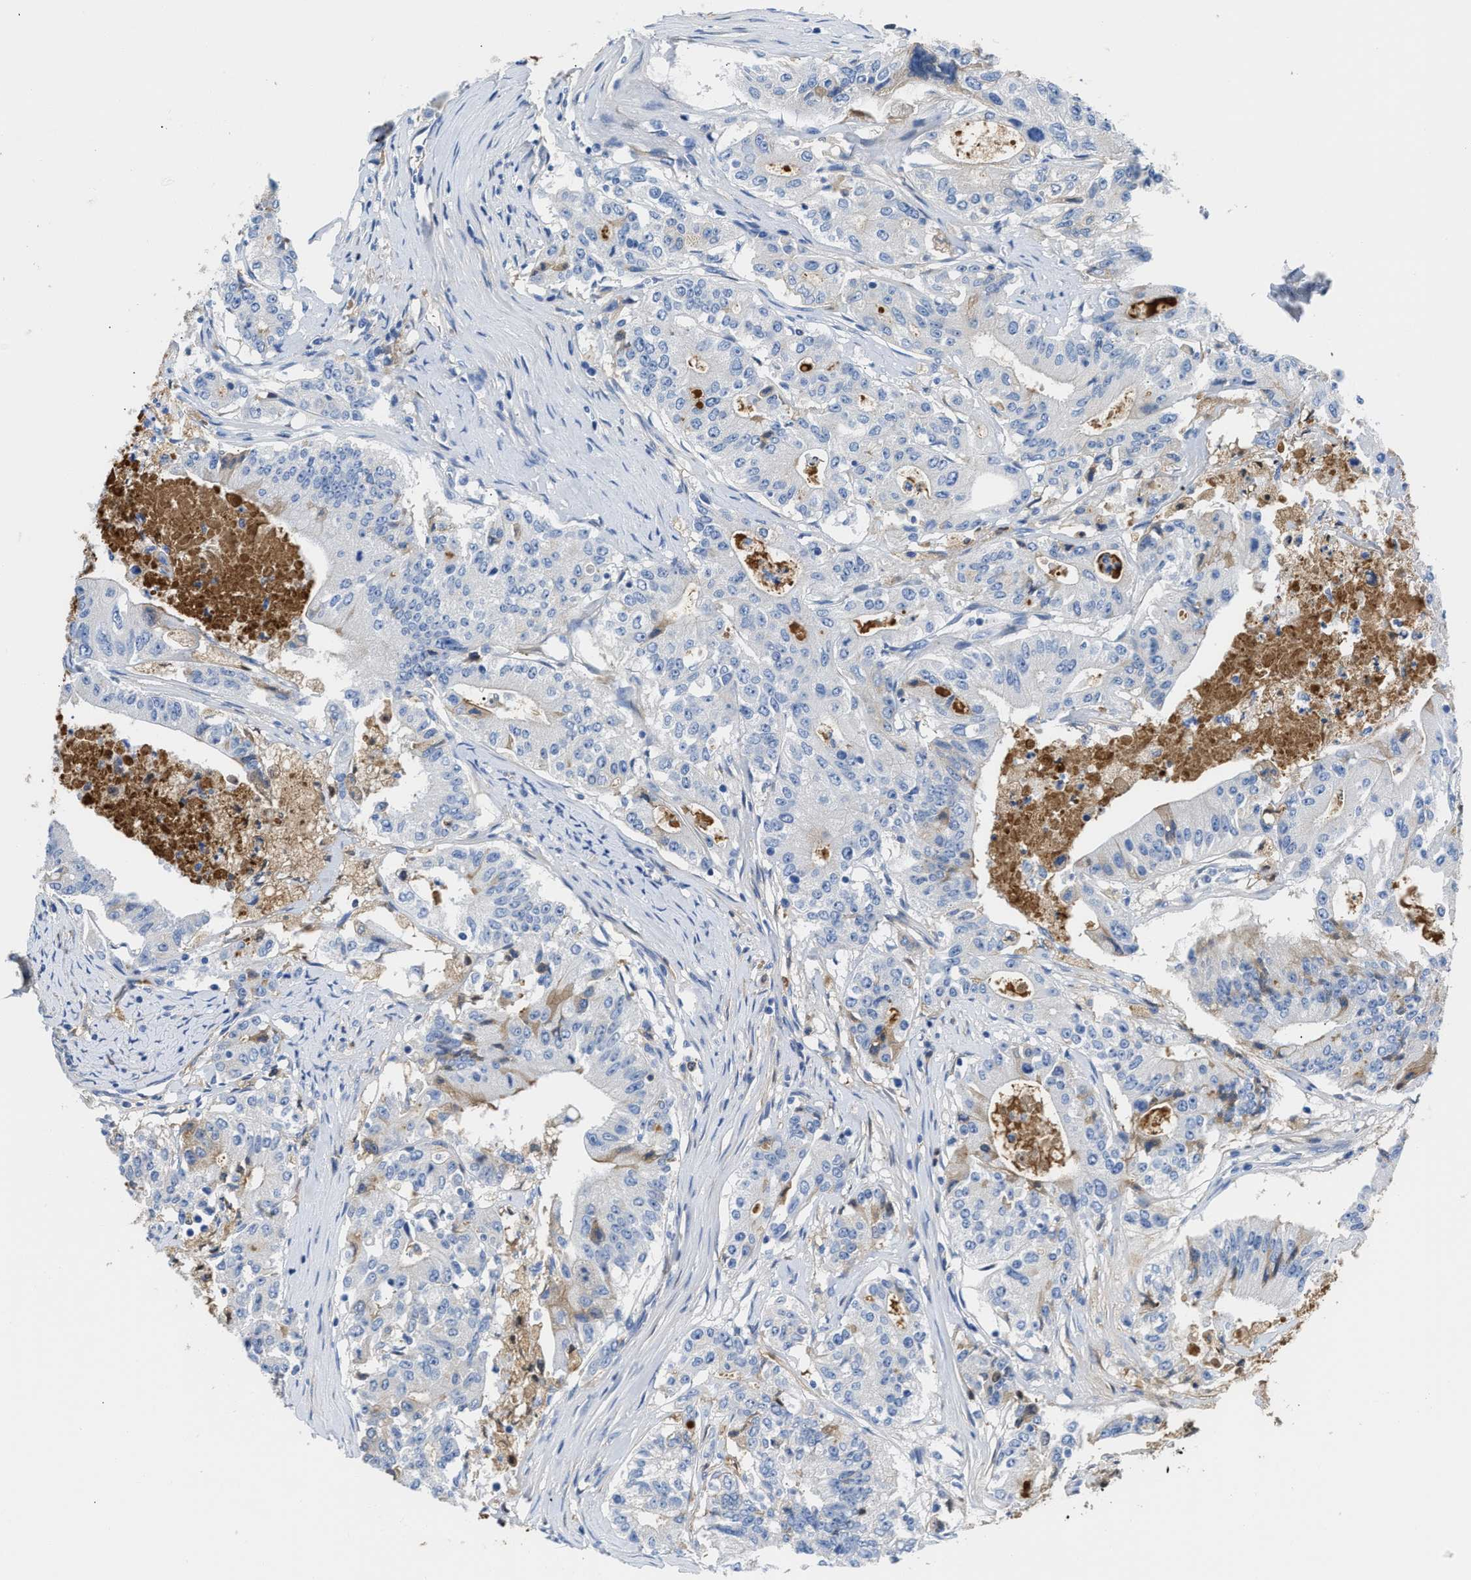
{"staining": {"intensity": "weak", "quantity": "<25%", "location": "cytoplasmic/membranous"}, "tissue": "colorectal cancer", "cell_type": "Tumor cells", "image_type": "cancer", "snomed": [{"axis": "morphology", "description": "Adenocarcinoma, NOS"}, {"axis": "topography", "description": "Colon"}], "caption": "Colorectal cancer (adenocarcinoma) was stained to show a protein in brown. There is no significant staining in tumor cells.", "gene": "GC", "patient": {"sex": "female", "age": 77}}